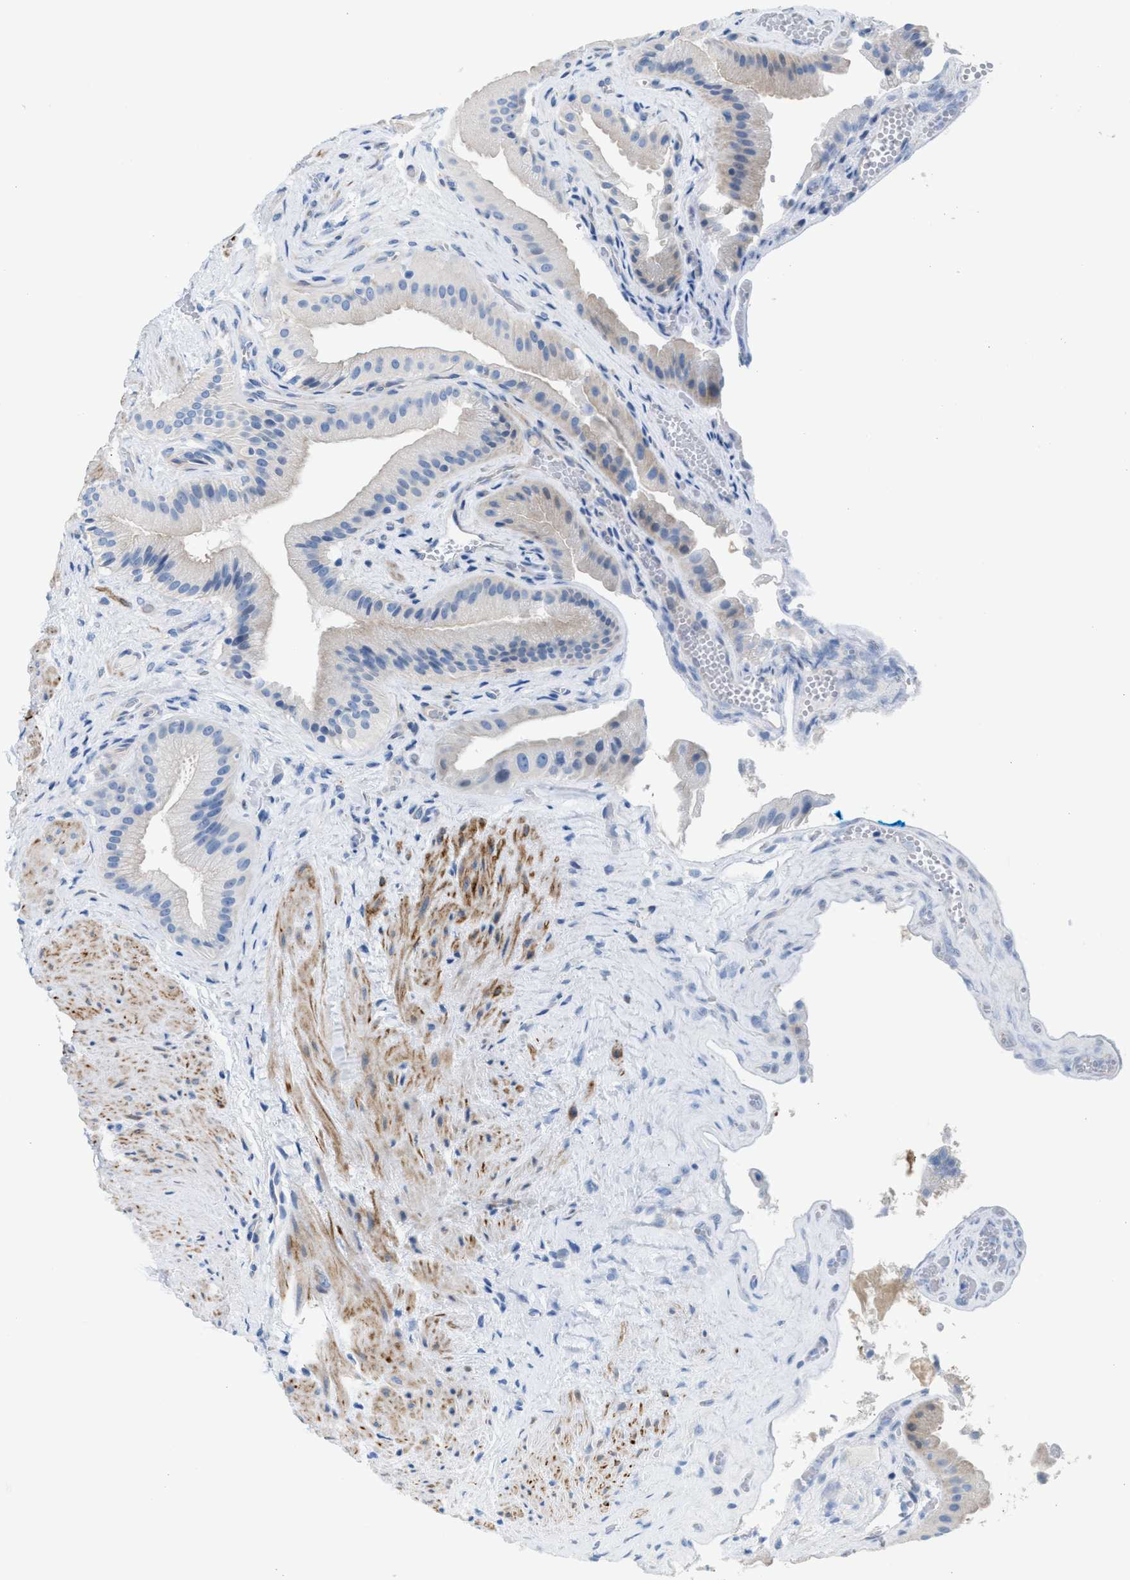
{"staining": {"intensity": "weak", "quantity": "25%-75%", "location": "cytoplasmic/membranous"}, "tissue": "gallbladder", "cell_type": "Glandular cells", "image_type": "normal", "snomed": [{"axis": "morphology", "description": "Normal tissue, NOS"}, {"axis": "topography", "description": "Gallbladder"}], "caption": "Benign gallbladder exhibits weak cytoplasmic/membranous positivity in about 25%-75% of glandular cells, visualized by immunohistochemistry. (Stains: DAB in brown, nuclei in blue, Microscopy: brightfield microscopy at high magnification).", "gene": "MPP3", "patient": {"sex": "male", "age": 49}}